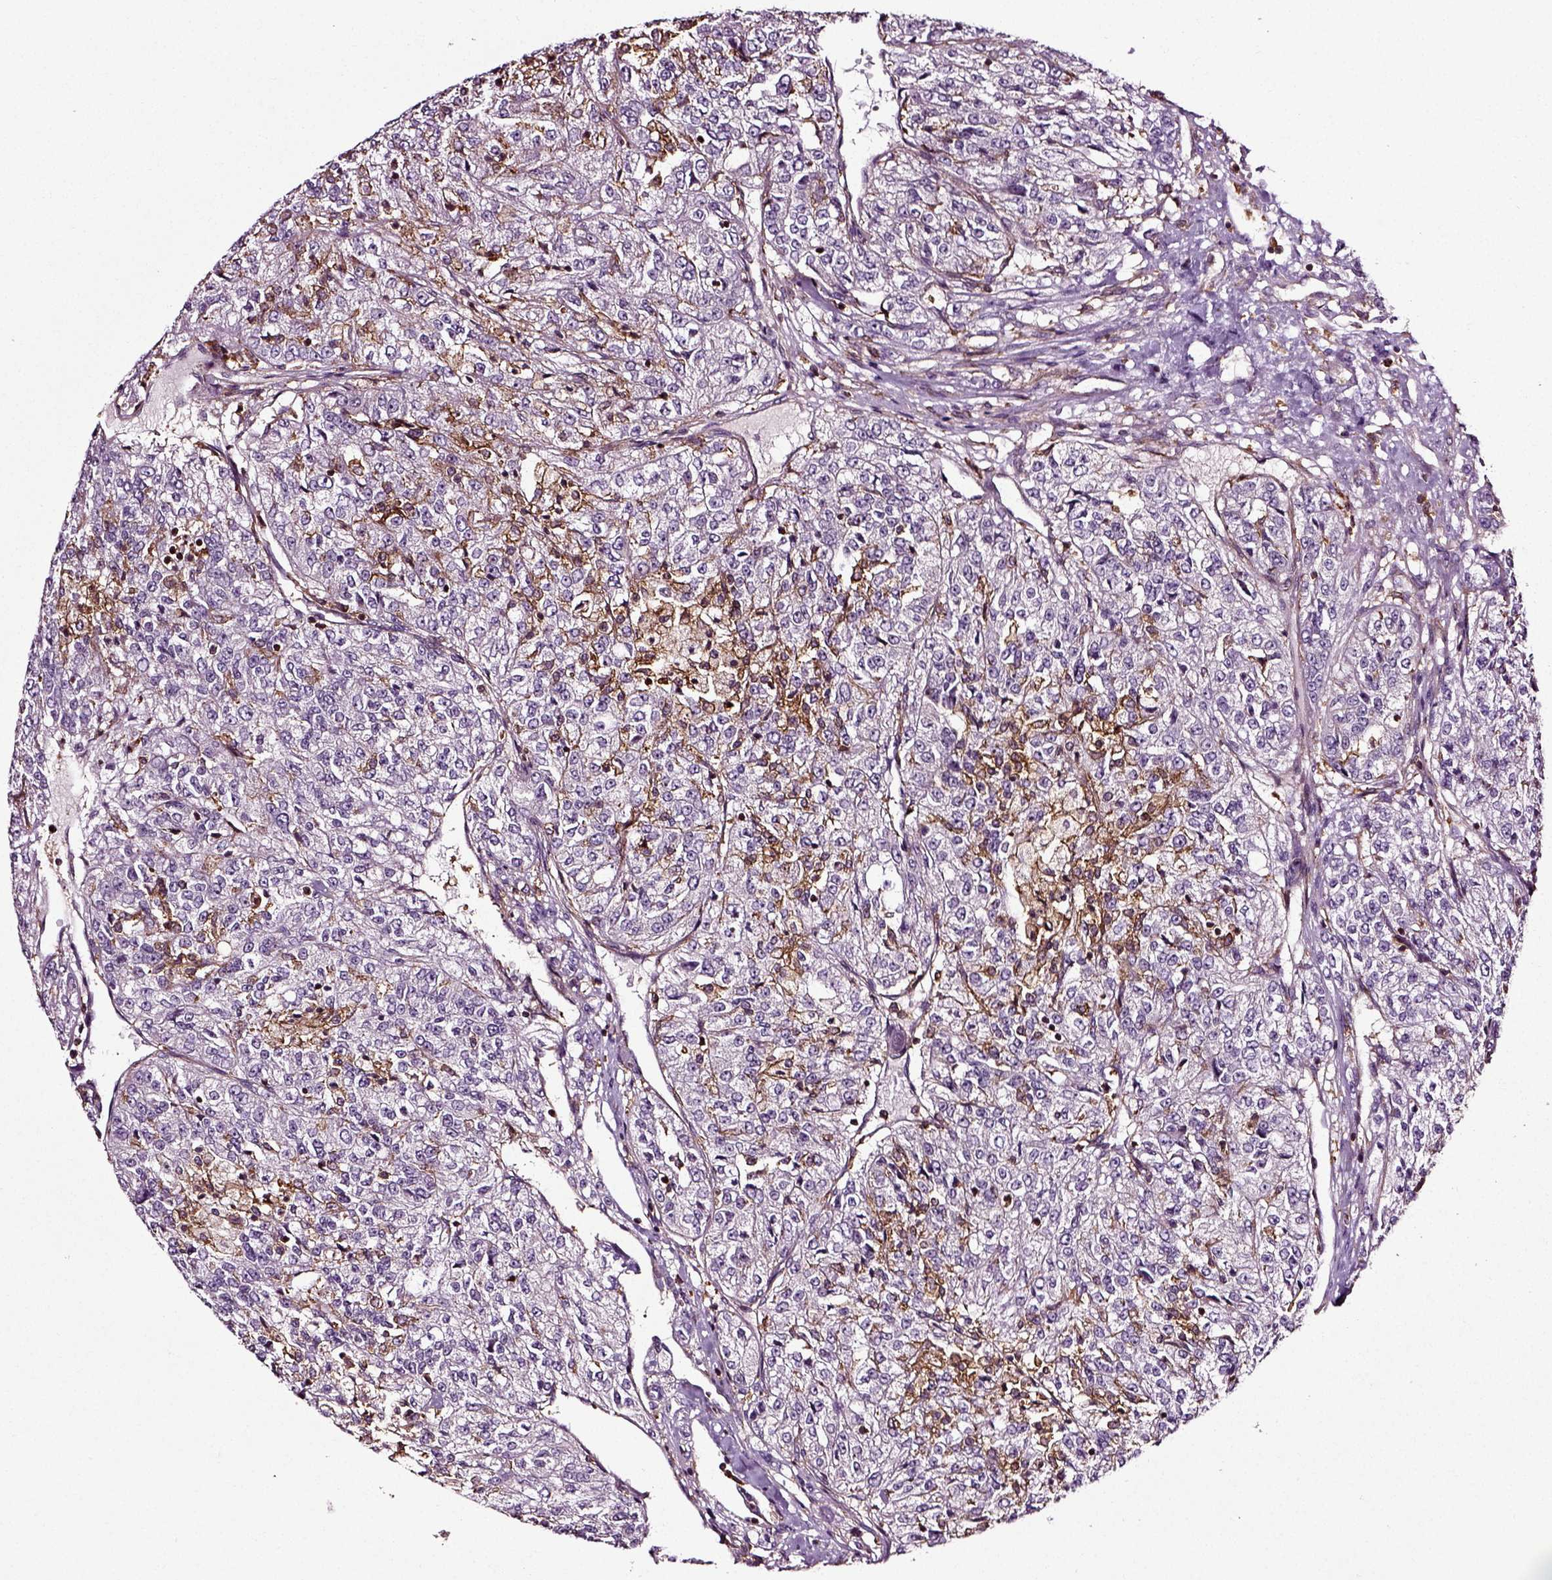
{"staining": {"intensity": "negative", "quantity": "none", "location": "none"}, "tissue": "renal cancer", "cell_type": "Tumor cells", "image_type": "cancer", "snomed": [{"axis": "morphology", "description": "Adenocarcinoma, NOS"}, {"axis": "topography", "description": "Kidney"}], "caption": "Immunohistochemical staining of human renal cancer exhibits no significant positivity in tumor cells. (DAB (3,3'-diaminobenzidine) immunohistochemistry, high magnification).", "gene": "RHOF", "patient": {"sex": "female", "age": 63}}